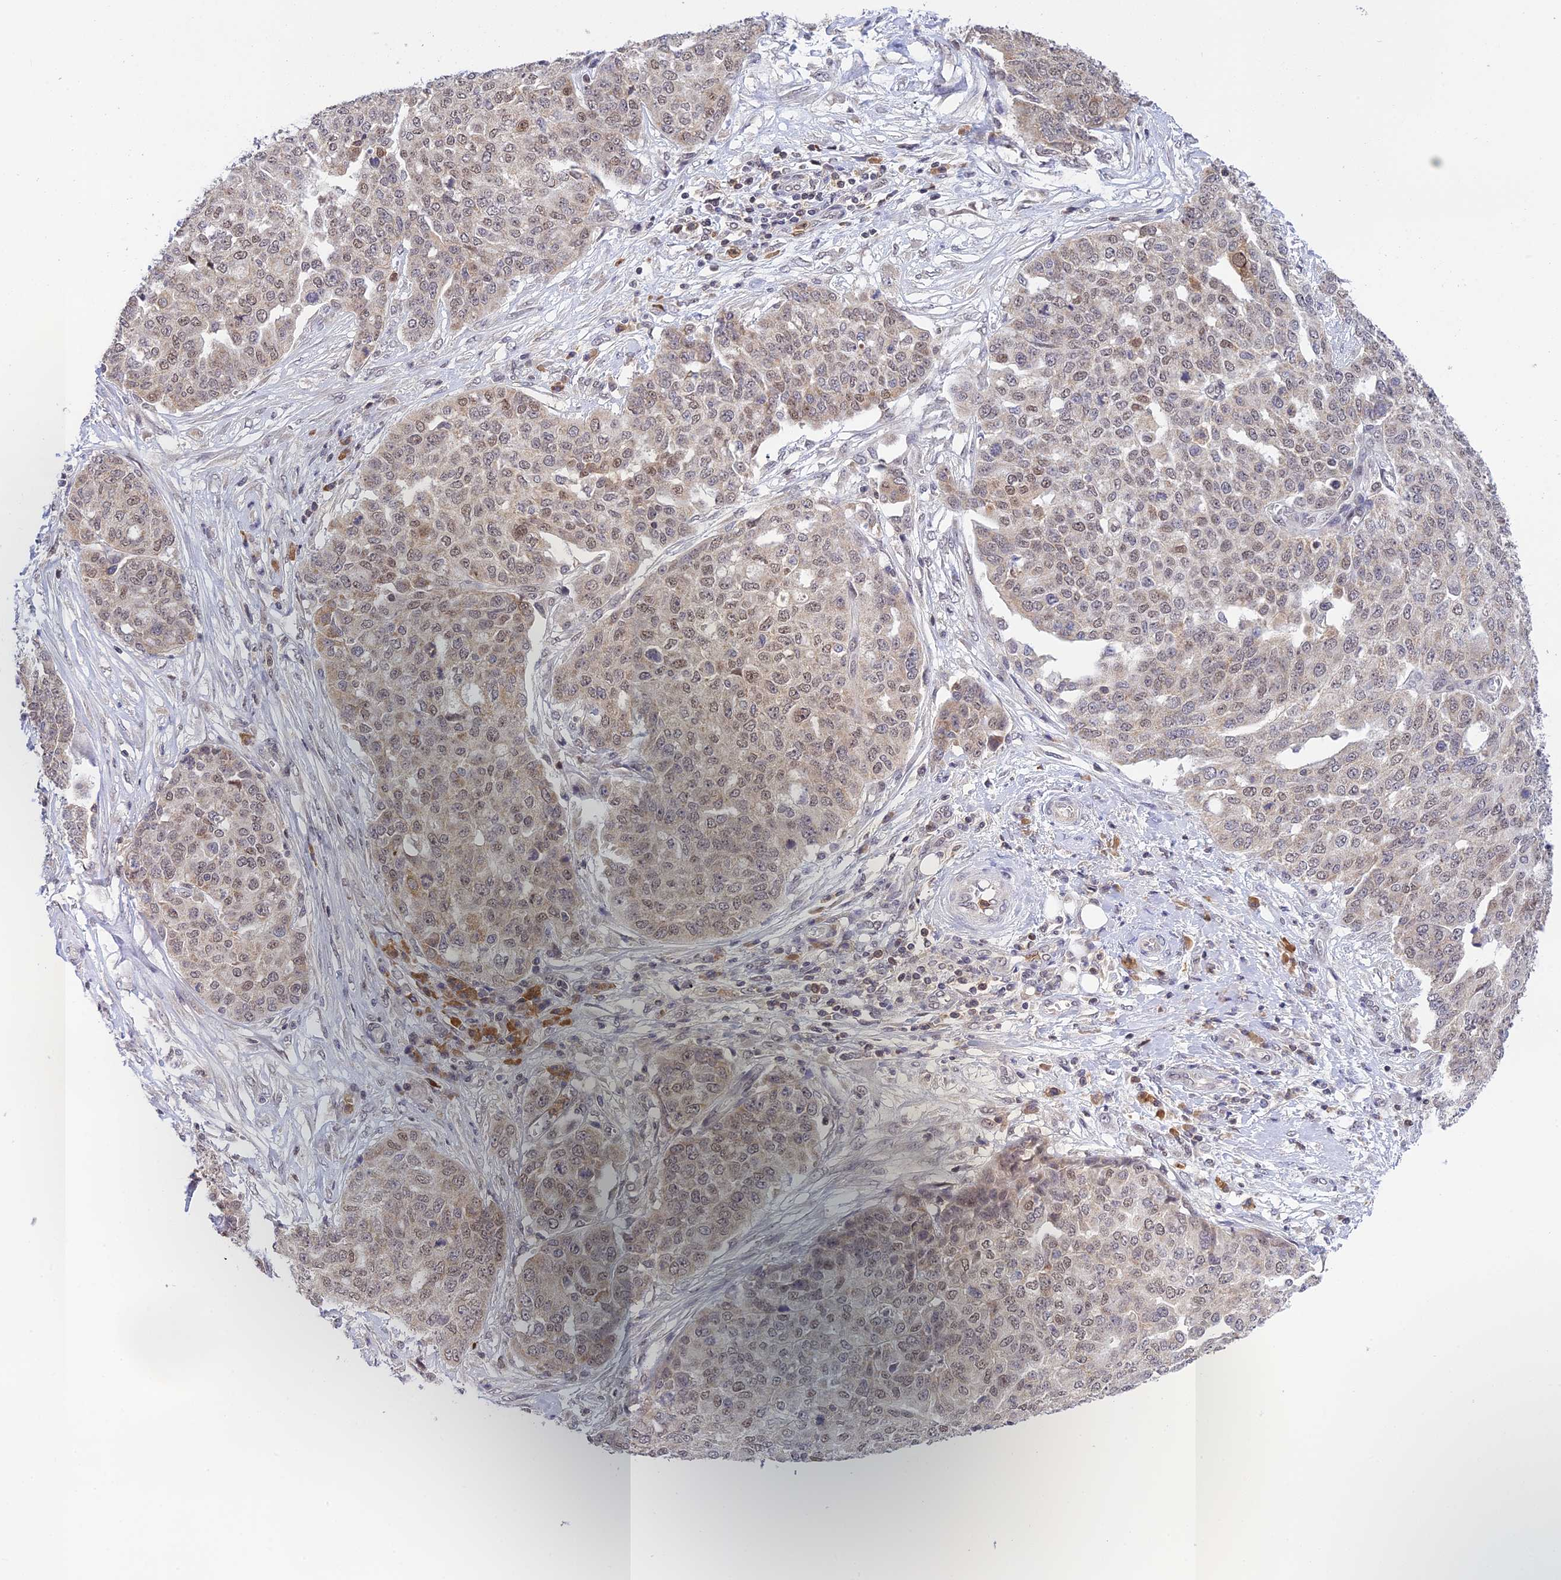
{"staining": {"intensity": "weak", "quantity": "25%-75%", "location": "nuclear"}, "tissue": "ovarian cancer", "cell_type": "Tumor cells", "image_type": "cancer", "snomed": [{"axis": "morphology", "description": "Cystadenocarcinoma, serous, NOS"}, {"axis": "topography", "description": "Soft tissue"}, {"axis": "topography", "description": "Ovary"}], "caption": "Human ovarian serous cystadenocarcinoma stained for a protein (brown) reveals weak nuclear positive positivity in about 25%-75% of tumor cells.", "gene": "PEX16", "patient": {"sex": "female", "age": 57}}